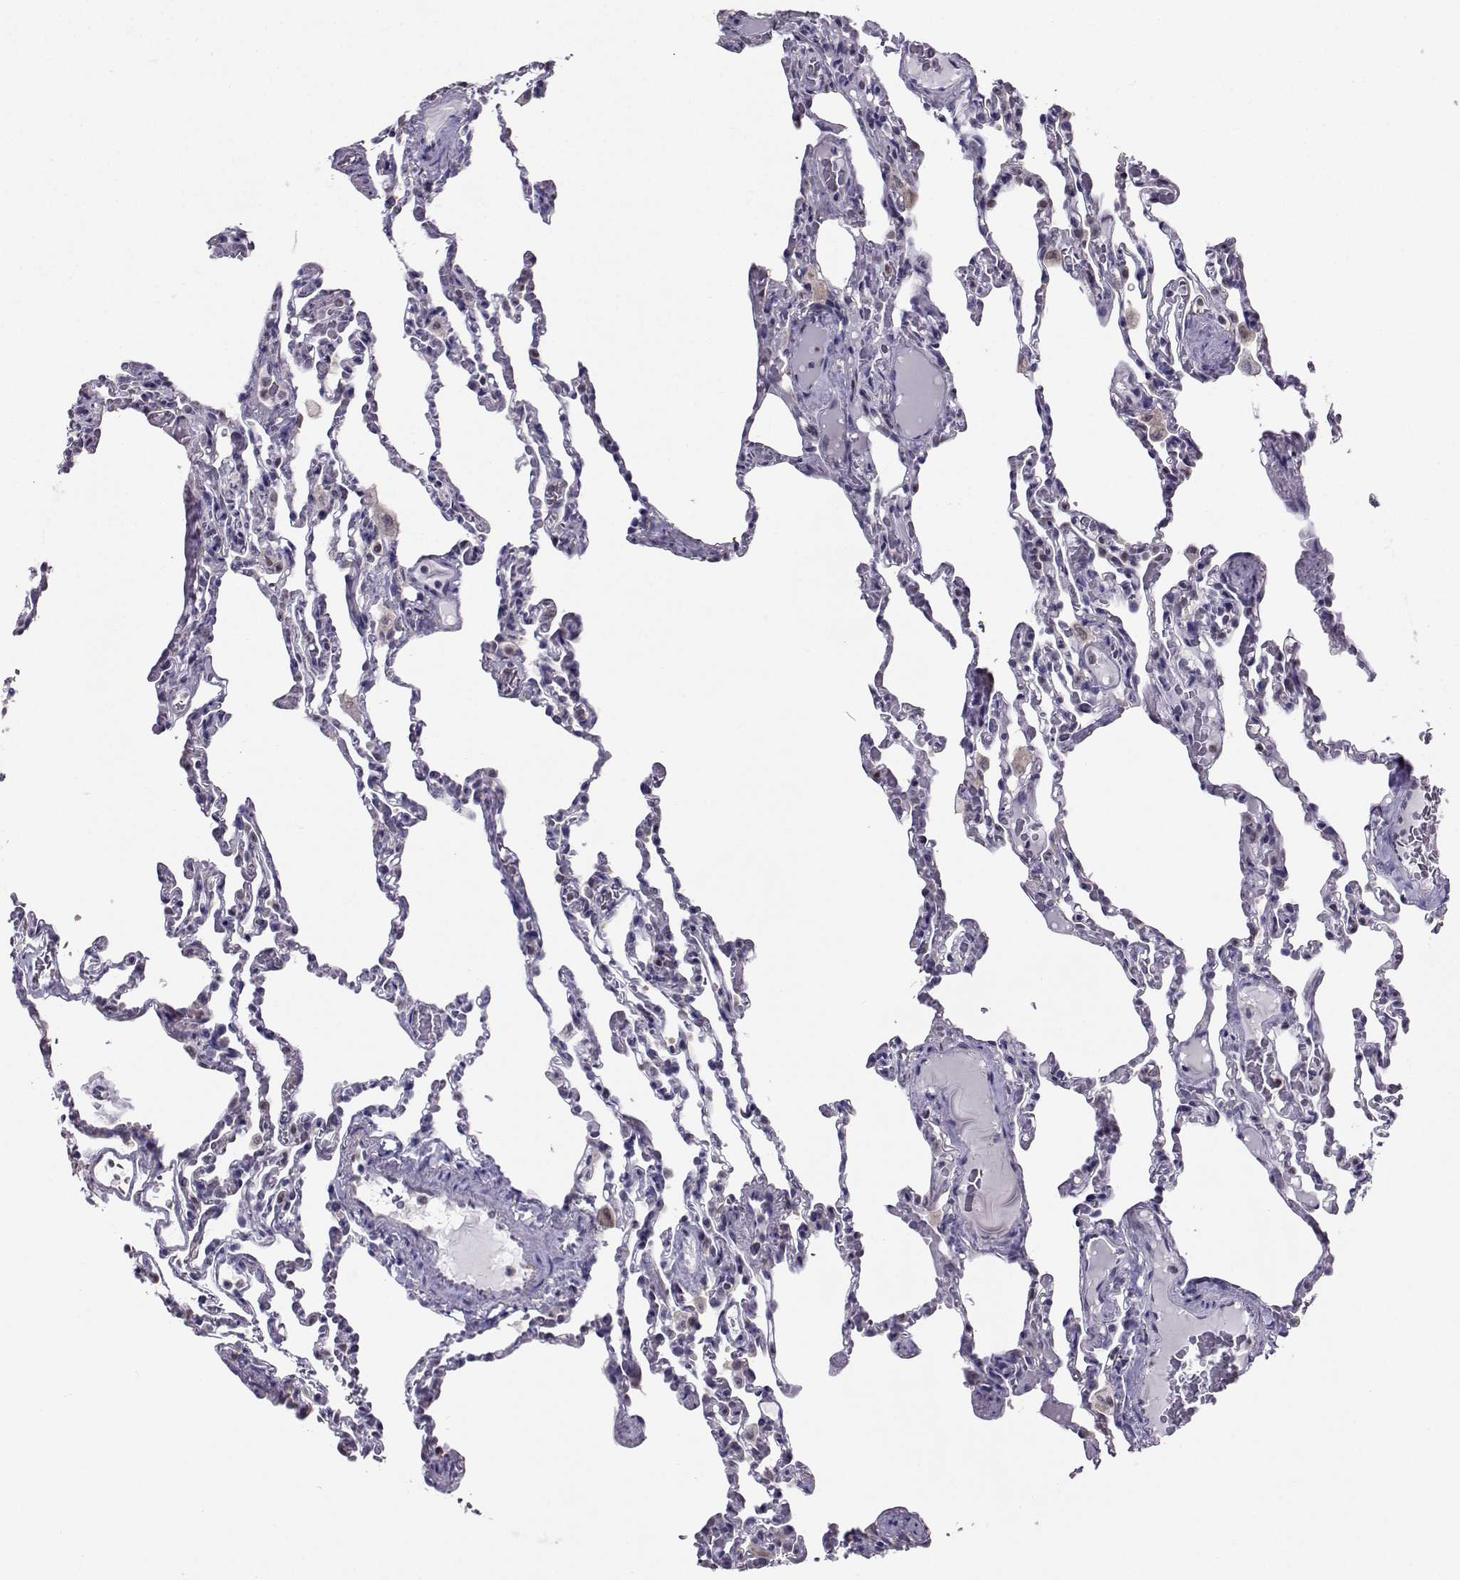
{"staining": {"intensity": "negative", "quantity": "none", "location": "none"}, "tissue": "lung", "cell_type": "Alveolar cells", "image_type": "normal", "snomed": [{"axis": "morphology", "description": "Normal tissue, NOS"}, {"axis": "topography", "description": "Lung"}], "caption": "Lung was stained to show a protein in brown. There is no significant positivity in alveolar cells. (Brightfield microscopy of DAB (3,3'-diaminobenzidine) IHC at high magnification).", "gene": "PGK1", "patient": {"sex": "female", "age": 43}}